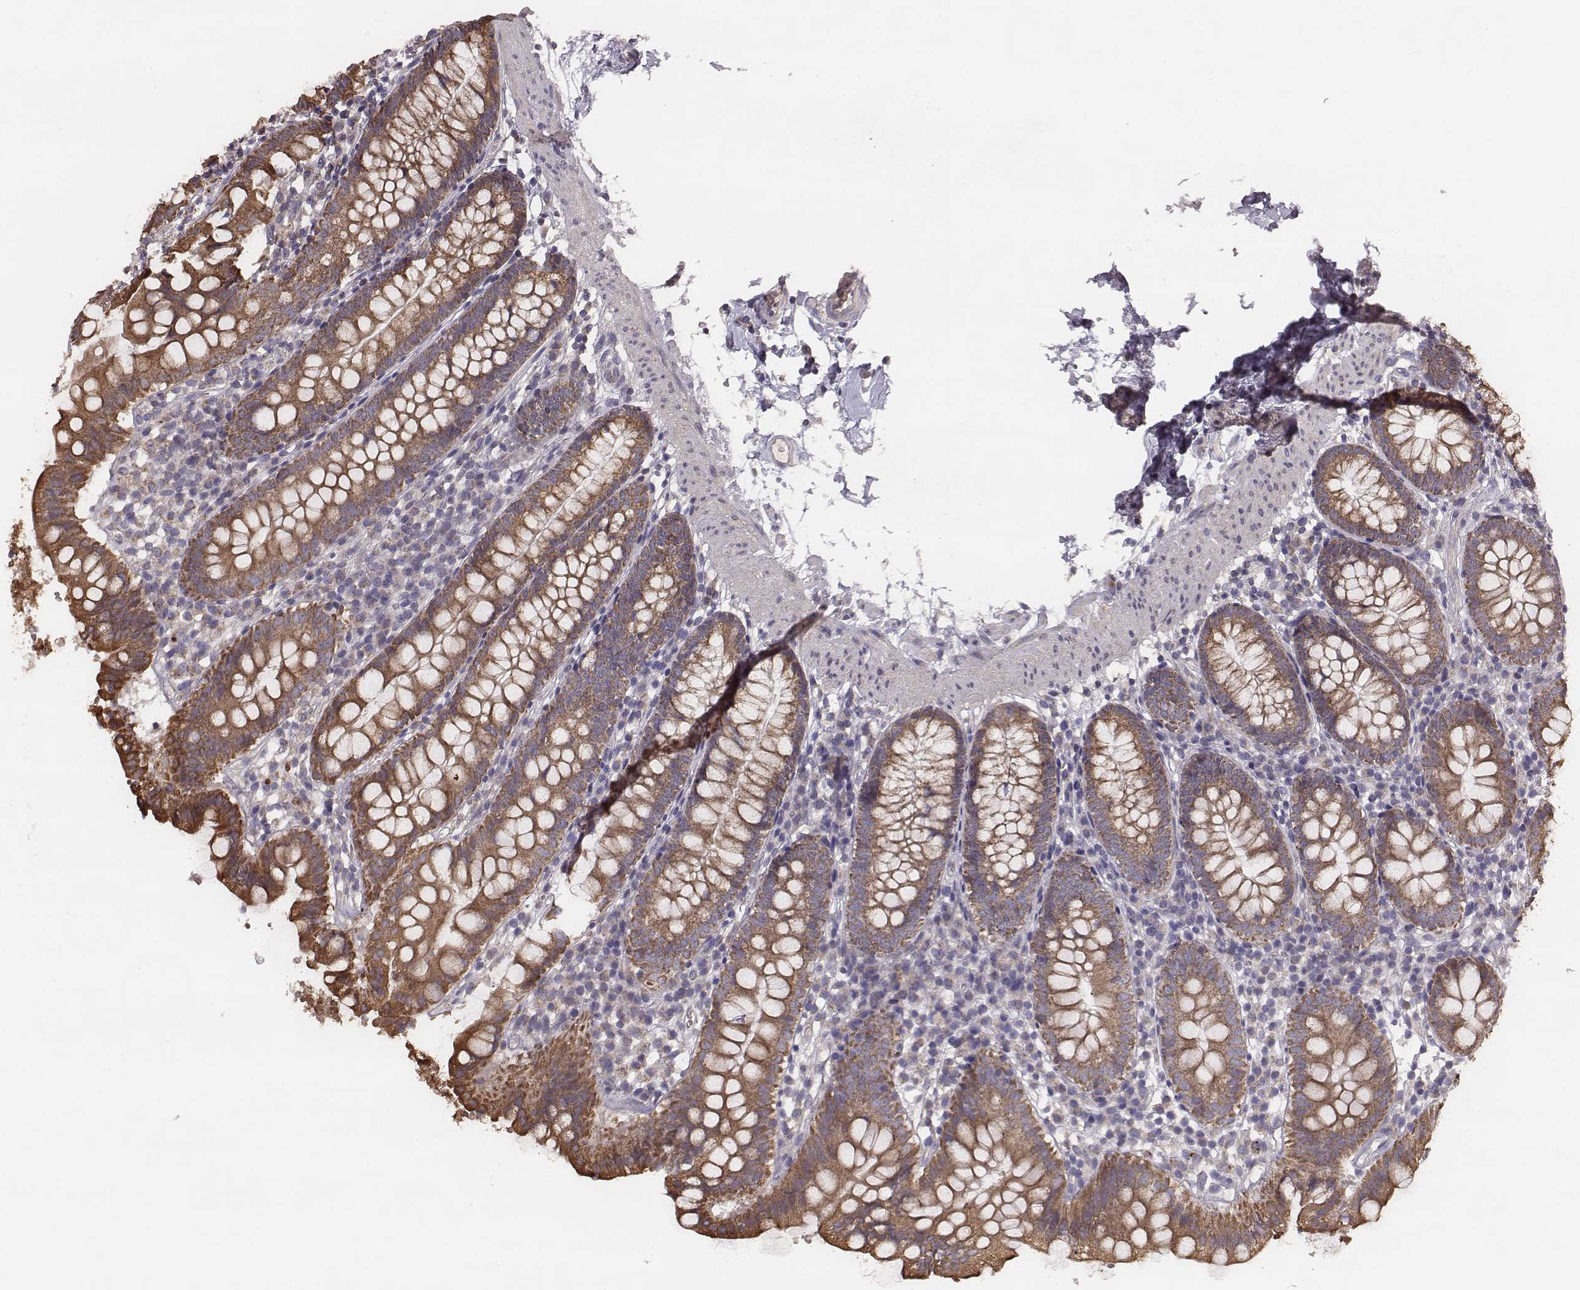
{"staining": {"intensity": "moderate", "quantity": ">75%", "location": "cytoplasmic/membranous"}, "tissue": "small intestine", "cell_type": "Glandular cells", "image_type": "normal", "snomed": [{"axis": "morphology", "description": "Normal tissue, NOS"}, {"axis": "topography", "description": "Small intestine"}], "caption": "Brown immunohistochemical staining in benign human small intestine displays moderate cytoplasmic/membranous staining in about >75% of glandular cells.", "gene": "HAVCR1", "patient": {"sex": "female", "age": 90}}